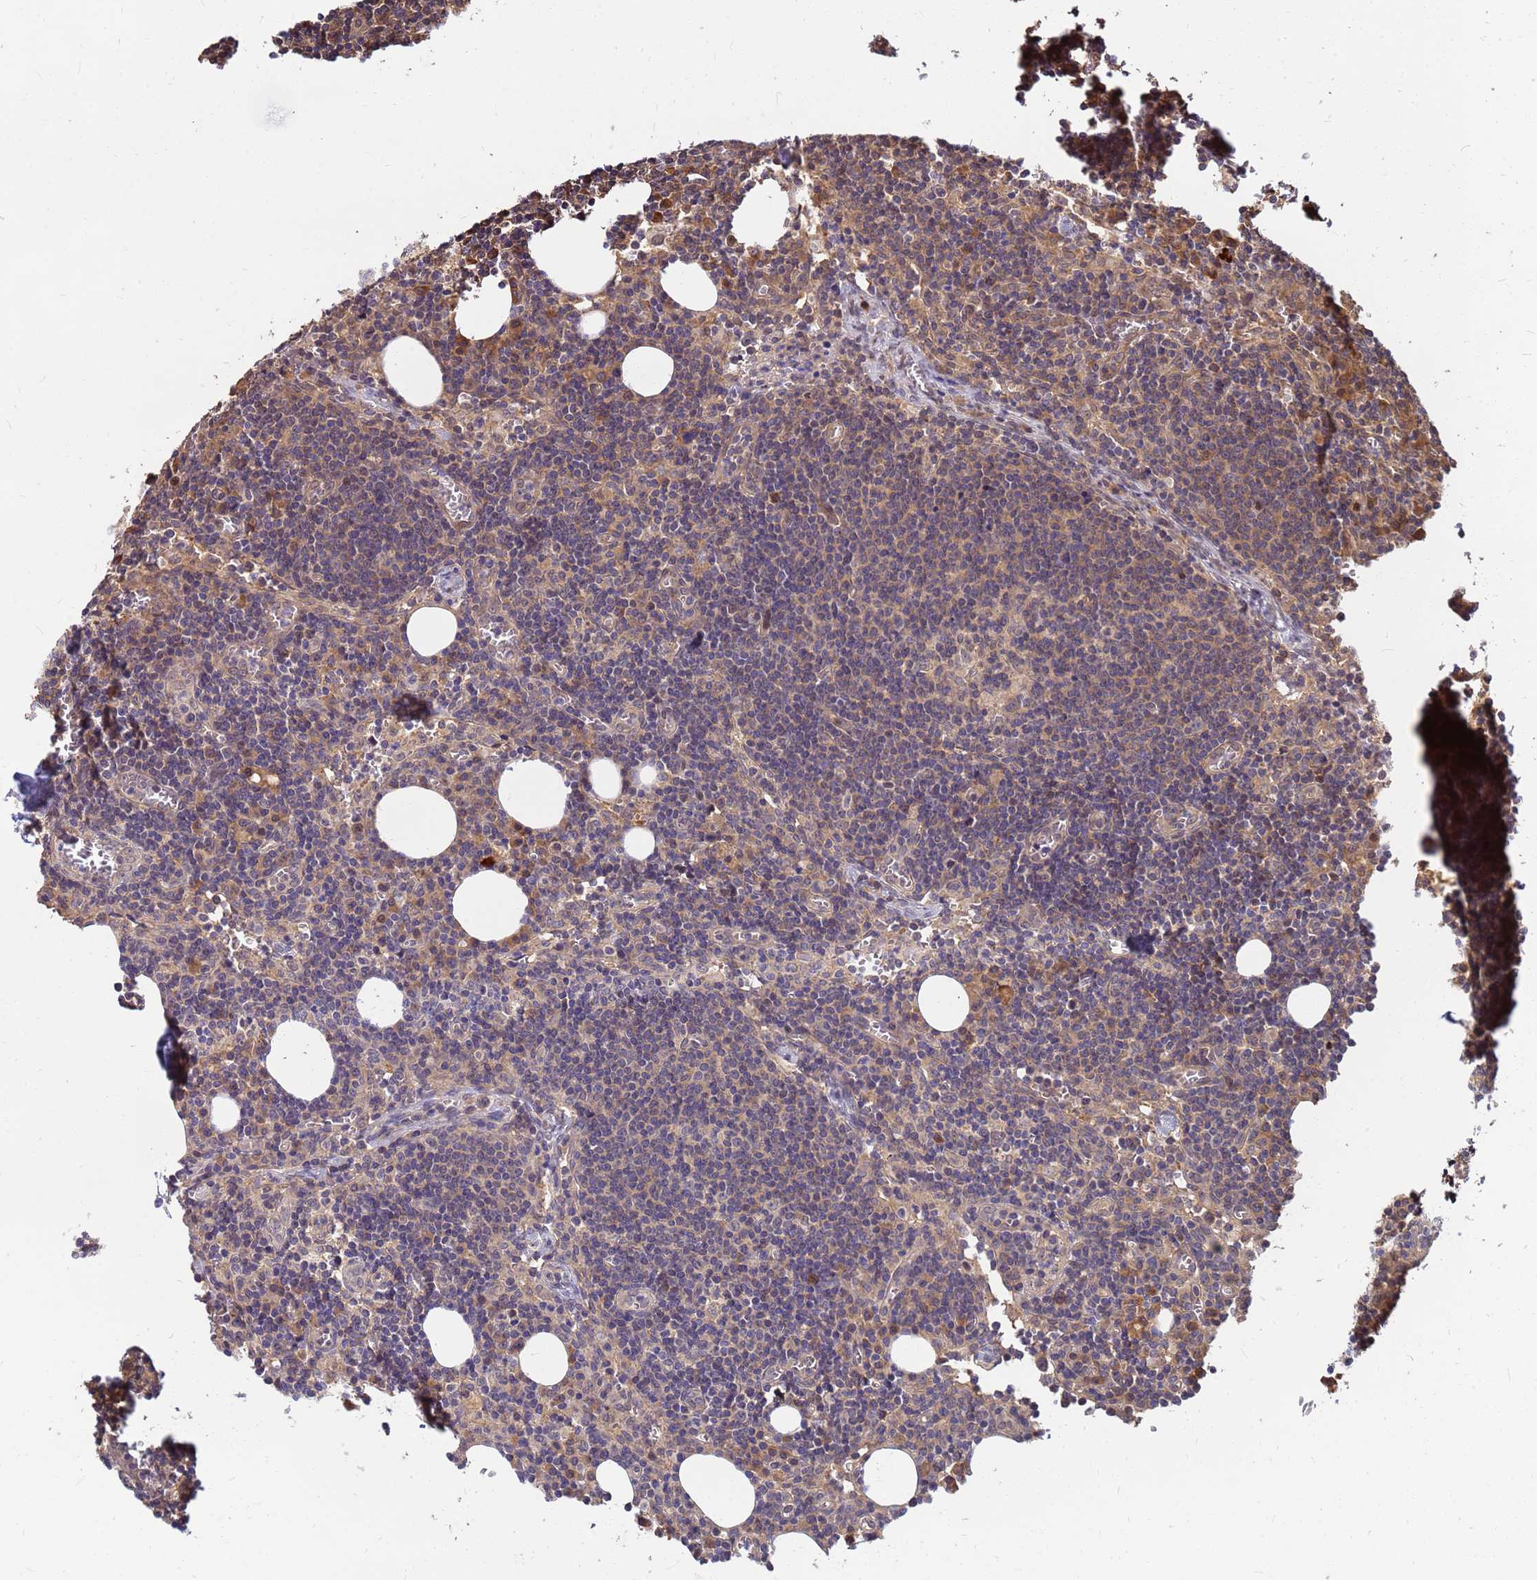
{"staining": {"intensity": "weak", "quantity": "<25%", "location": "cytoplasmic/membranous"}, "tissue": "lymph node", "cell_type": "Germinal center cells", "image_type": "normal", "snomed": [{"axis": "morphology", "description": "Normal tissue, NOS"}, {"axis": "topography", "description": "Lymph node"}], "caption": "This is an IHC histopathology image of unremarkable lymph node. There is no positivity in germinal center cells.", "gene": "DUS4L", "patient": {"sex": "female", "age": 27}}